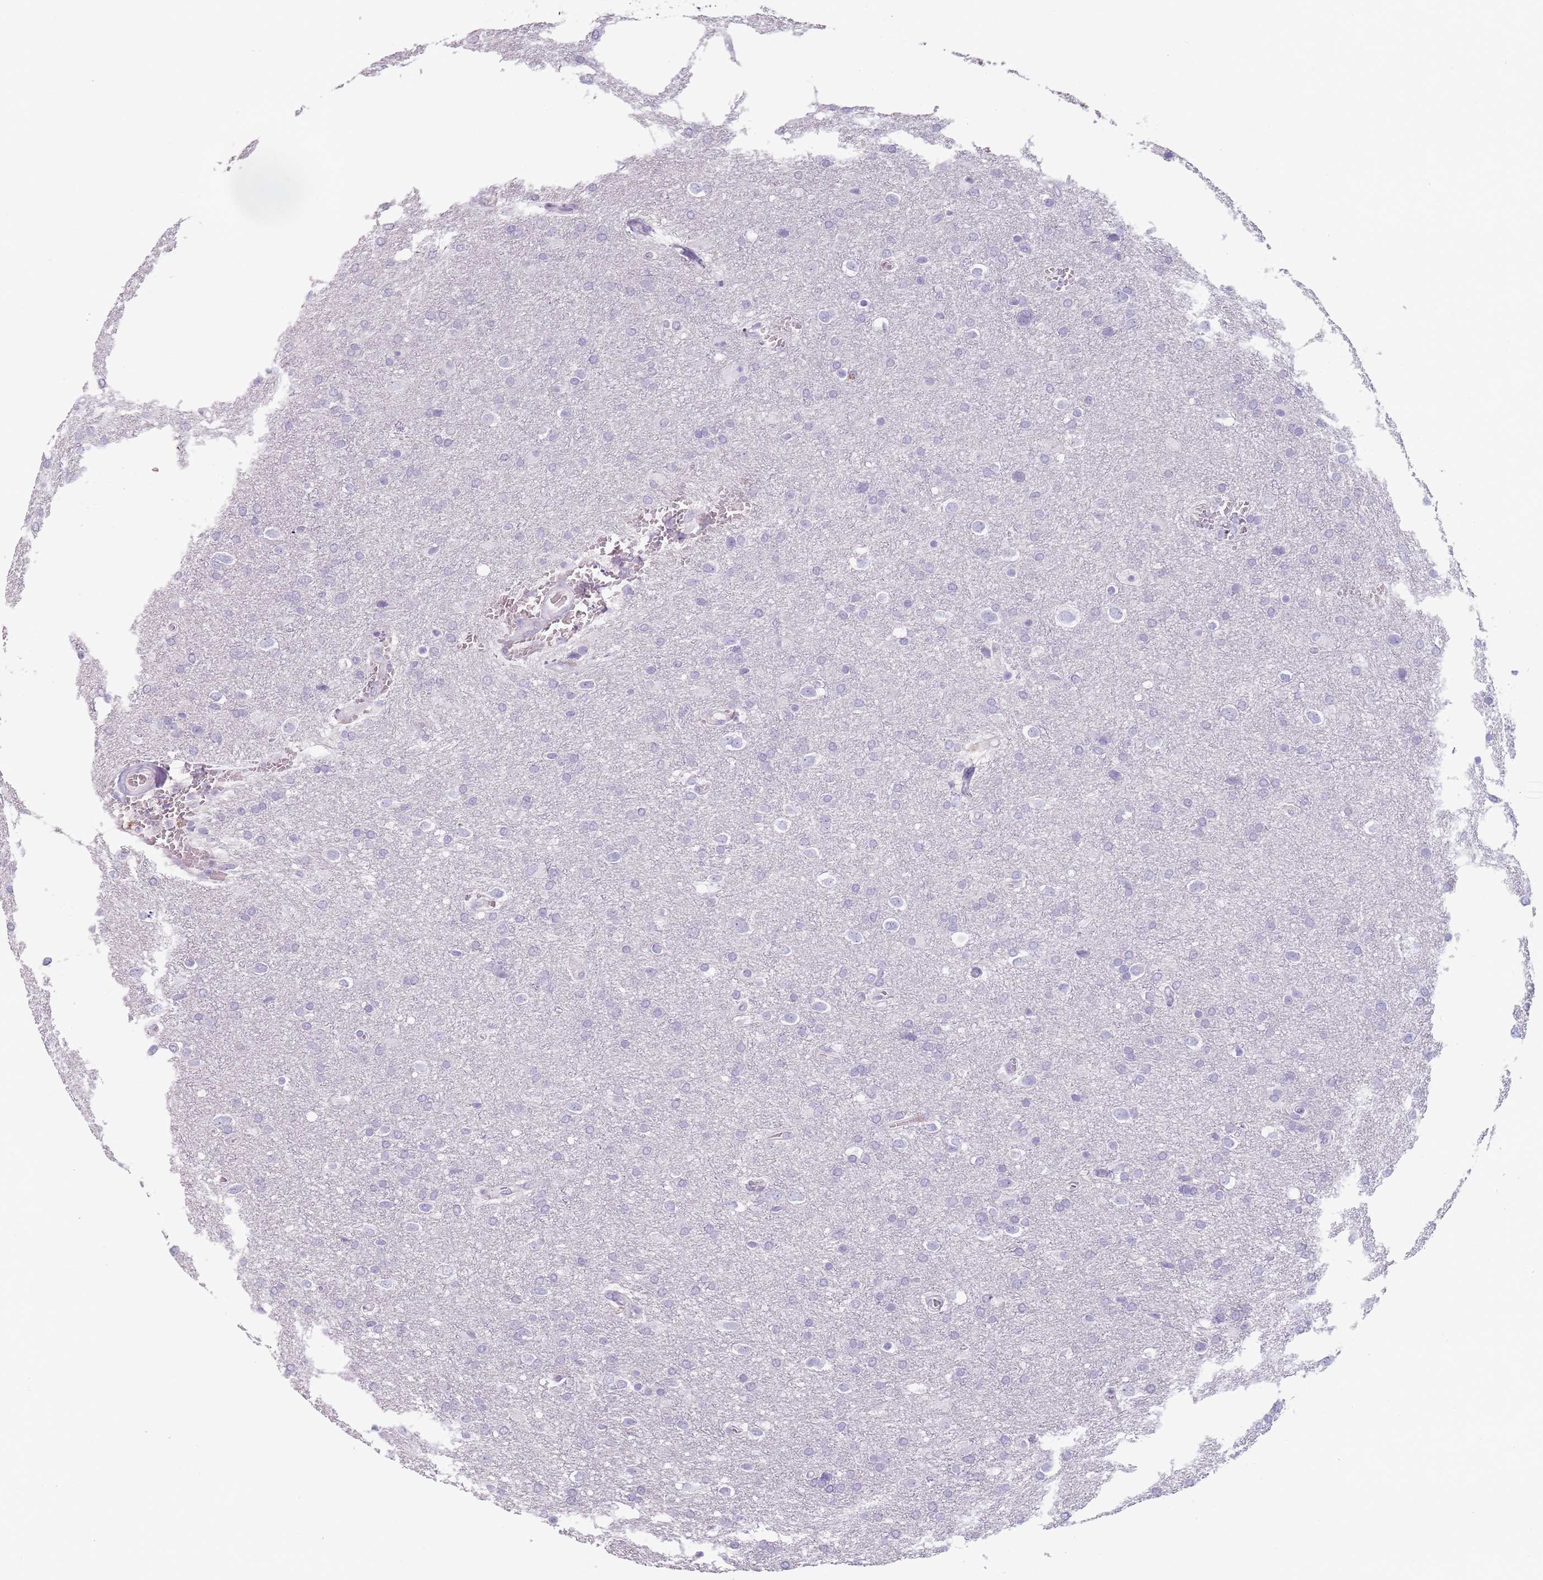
{"staining": {"intensity": "negative", "quantity": "none", "location": "none"}, "tissue": "glioma", "cell_type": "Tumor cells", "image_type": "cancer", "snomed": [{"axis": "morphology", "description": "Glioma, malignant, Low grade"}, {"axis": "topography", "description": "Brain"}], "caption": "Tumor cells are negative for brown protein staining in glioma.", "gene": "ZNF584", "patient": {"sex": "female", "age": 32}}